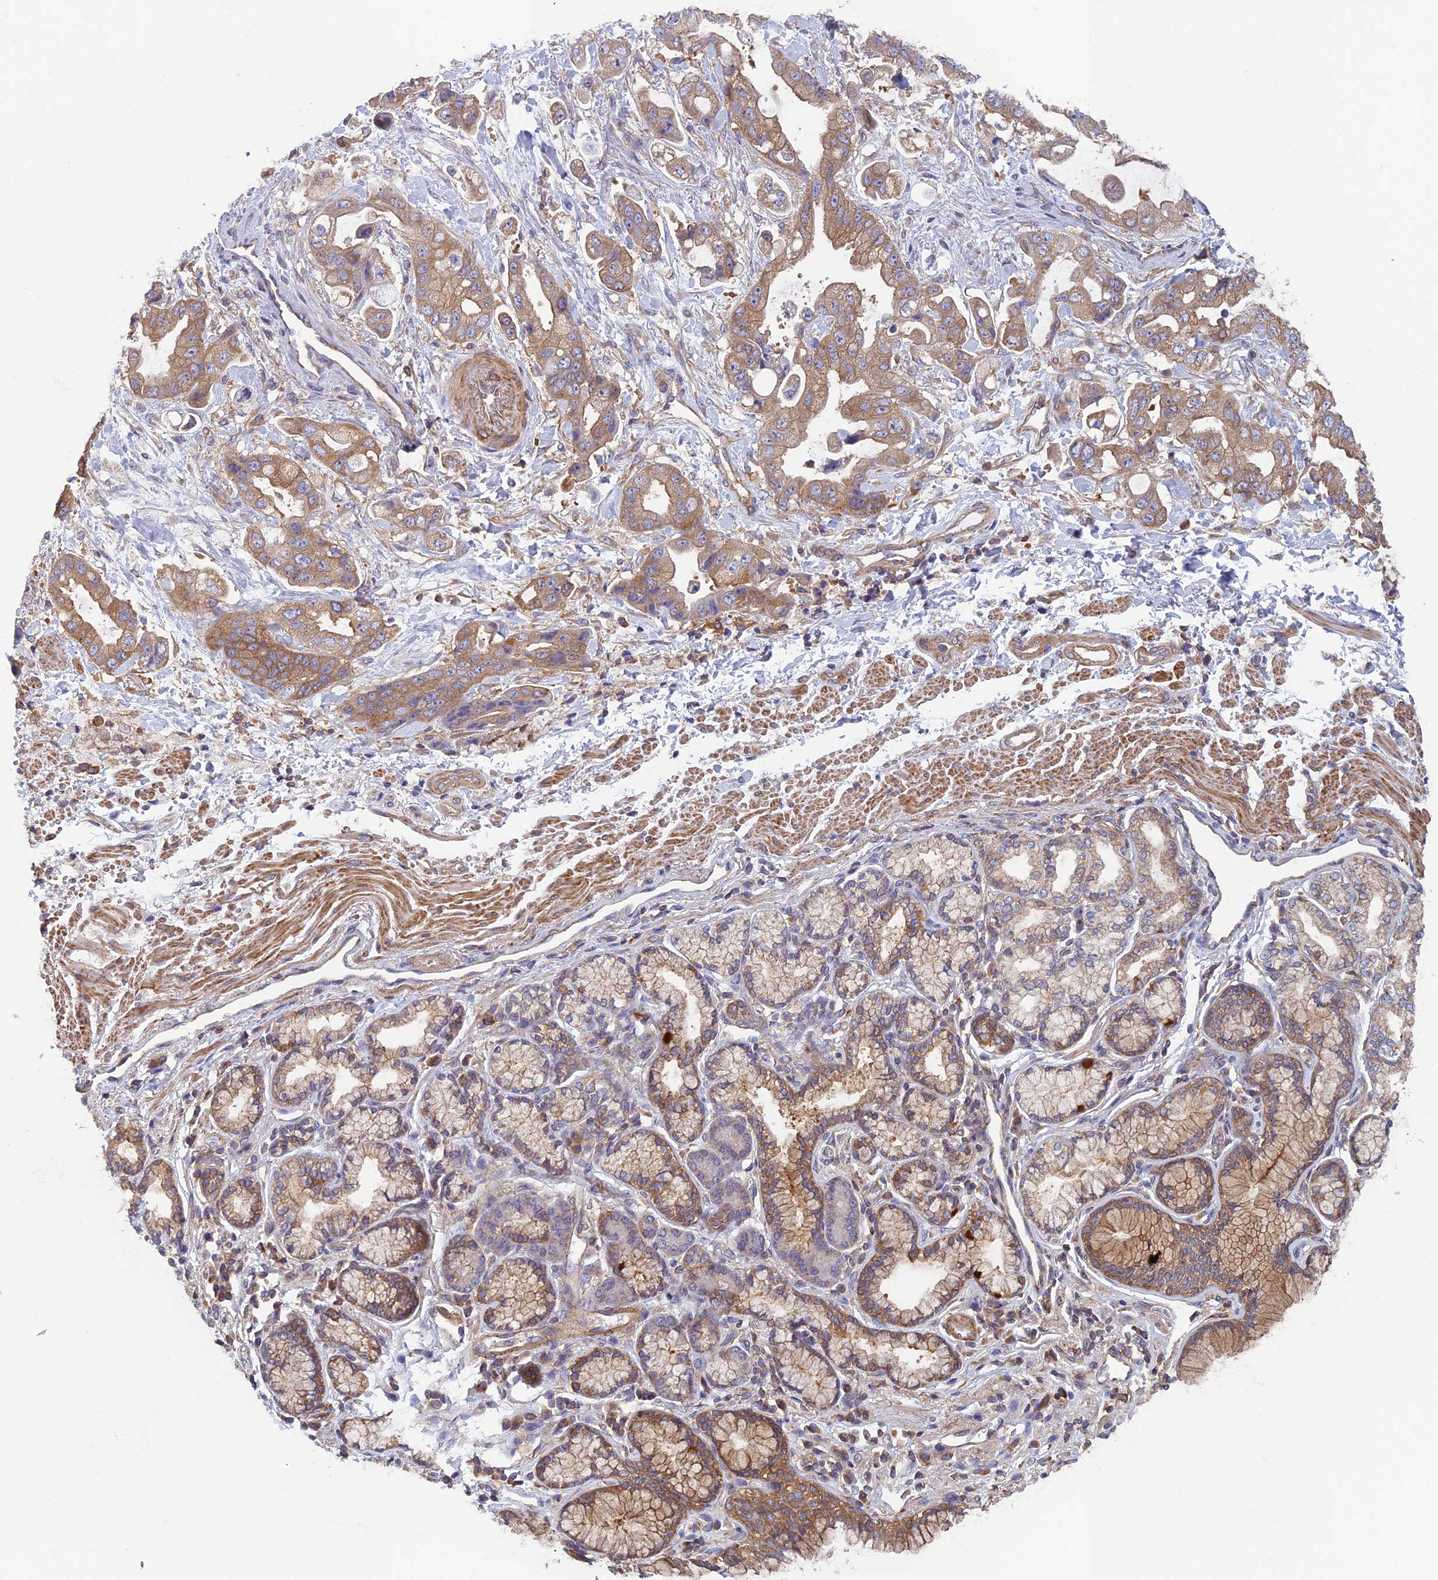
{"staining": {"intensity": "moderate", "quantity": ">75%", "location": "cytoplasmic/membranous"}, "tissue": "stomach cancer", "cell_type": "Tumor cells", "image_type": "cancer", "snomed": [{"axis": "morphology", "description": "Adenocarcinoma, NOS"}, {"axis": "topography", "description": "Stomach"}], "caption": "Human stomach adenocarcinoma stained with a brown dye demonstrates moderate cytoplasmic/membranous positive staining in approximately >75% of tumor cells.", "gene": "DNM1L", "patient": {"sex": "male", "age": 62}}